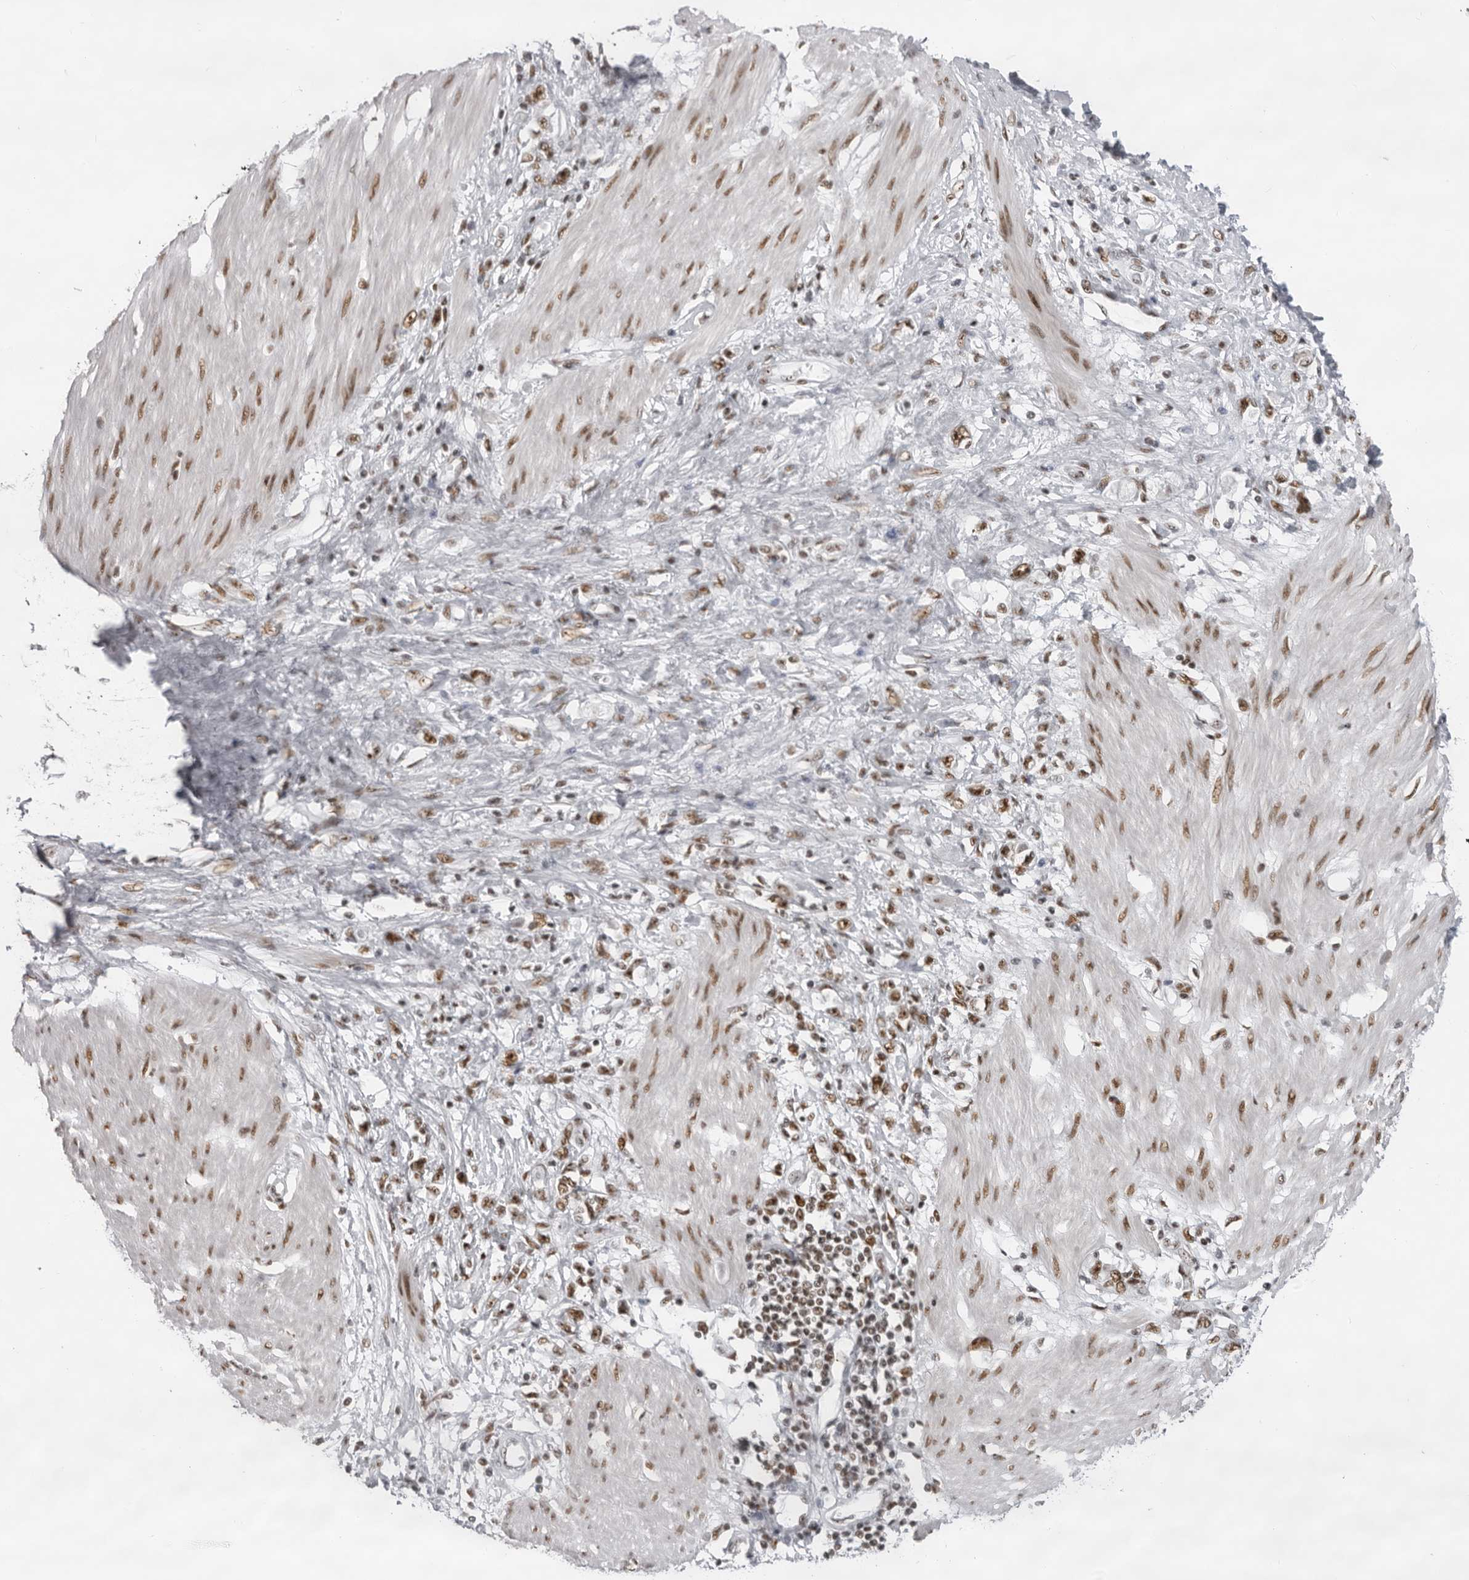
{"staining": {"intensity": "moderate", "quantity": ">75%", "location": "nuclear"}, "tissue": "stomach cancer", "cell_type": "Tumor cells", "image_type": "cancer", "snomed": [{"axis": "morphology", "description": "Adenocarcinoma, NOS"}, {"axis": "topography", "description": "Stomach"}], "caption": "The photomicrograph demonstrates staining of stomach cancer (adenocarcinoma), revealing moderate nuclear protein positivity (brown color) within tumor cells. (DAB (3,3'-diaminobenzidine) = brown stain, brightfield microscopy at high magnification).", "gene": "DHX9", "patient": {"sex": "female", "age": 76}}